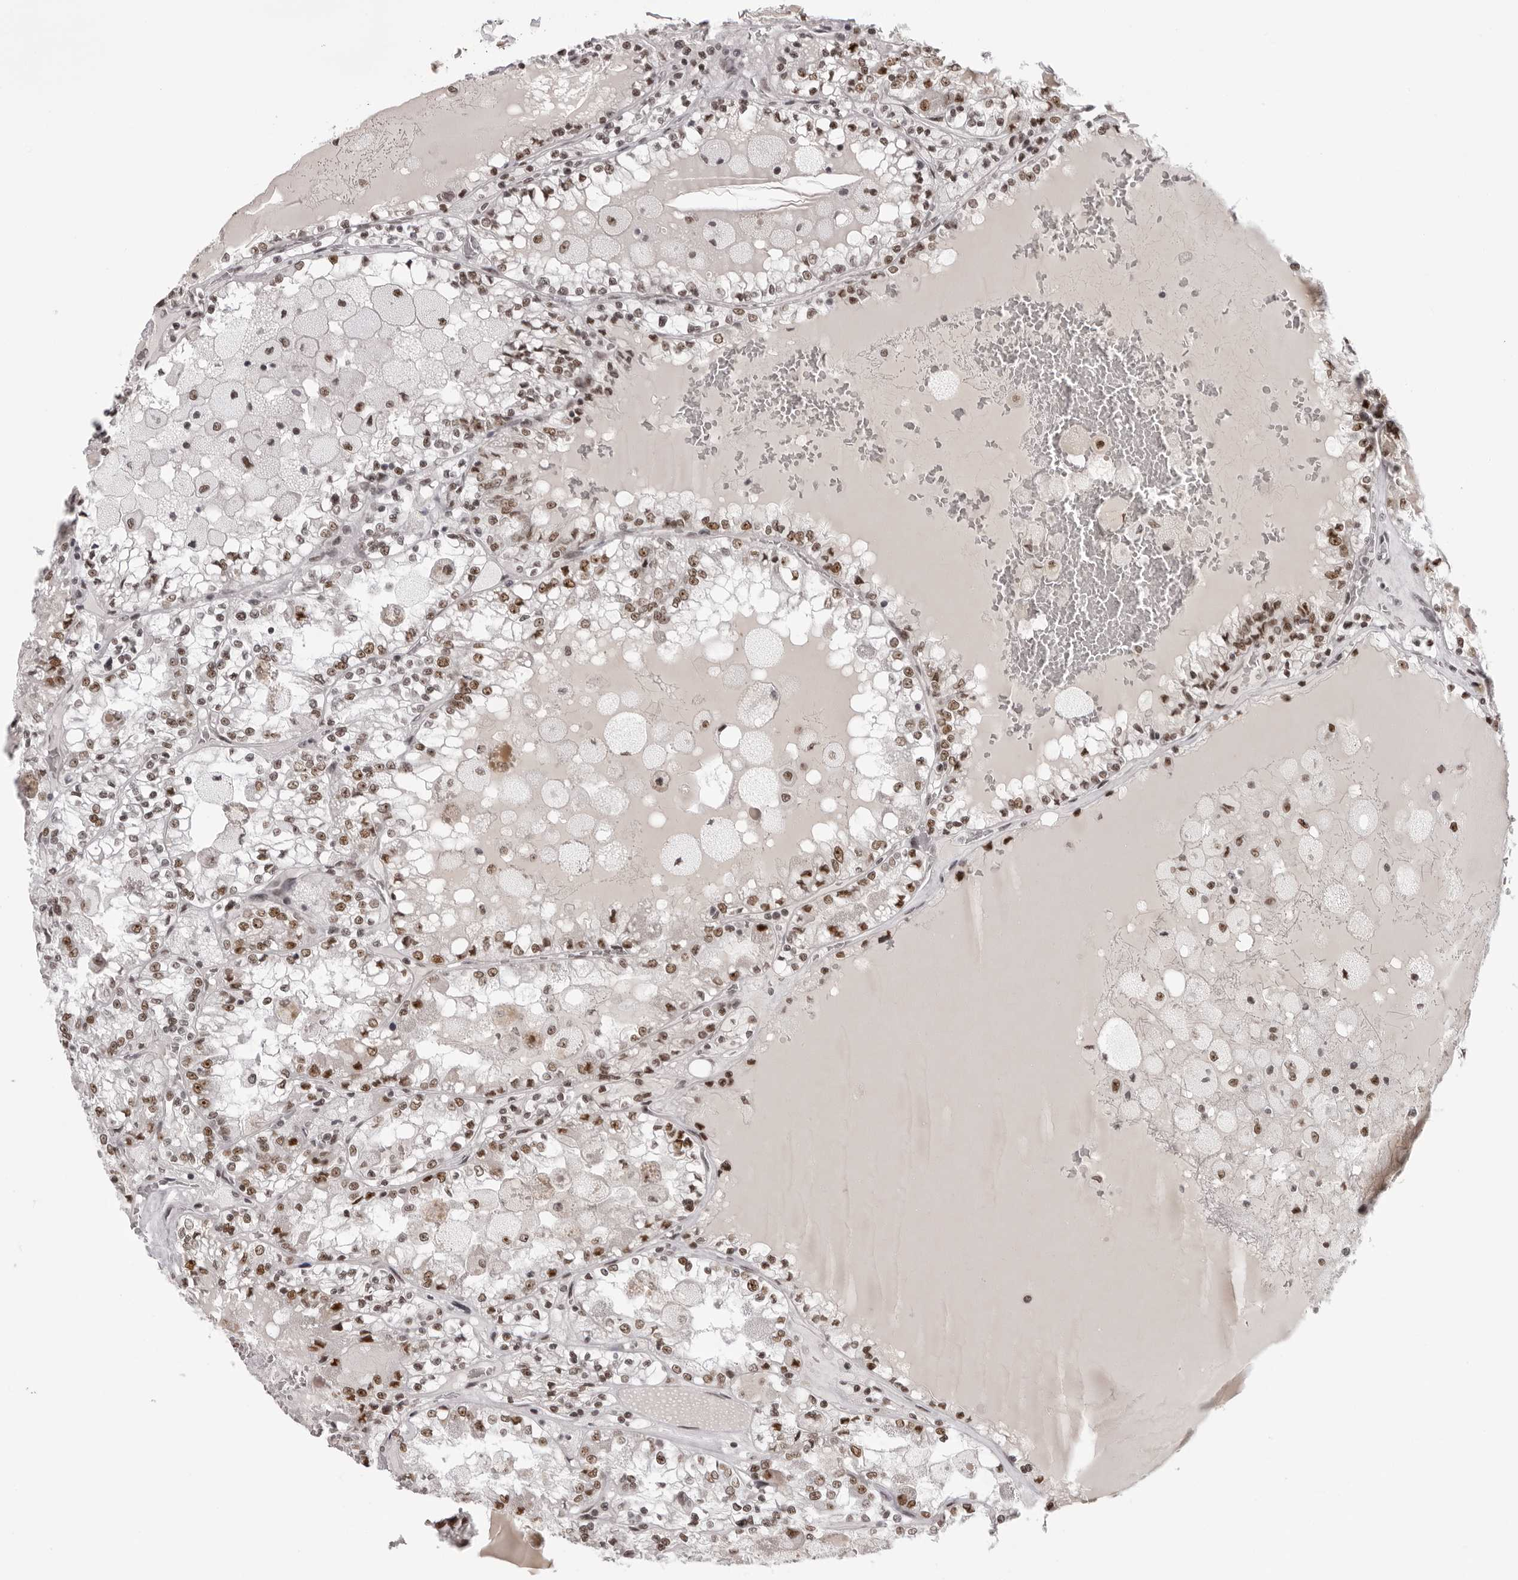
{"staining": {"intensity": "moderate", "quantity": ">75%", "location": "nuclear"}, "tissue": "renal cancer", "cell_type": "Tumor cells", "image_type": "cancer", "snomed": [{"axis": "morphology", "description": "Adenocarcinoma, NOS"}, {"axis": "topography", "description": "Kidney"}], "caption": "Protein staining exhibits moderate nuclear expression in about >75% of tumor cells in renal cancer (adenocarcinoma). The staining is performed using DAB (3,3'-diaminobenzidine) brown chromogen to label protein expression. The nuclei are counter-stained blue using hematoxylin.", "gene": "HEXIM2", "patient": {"sex": "female", "age": 56}}